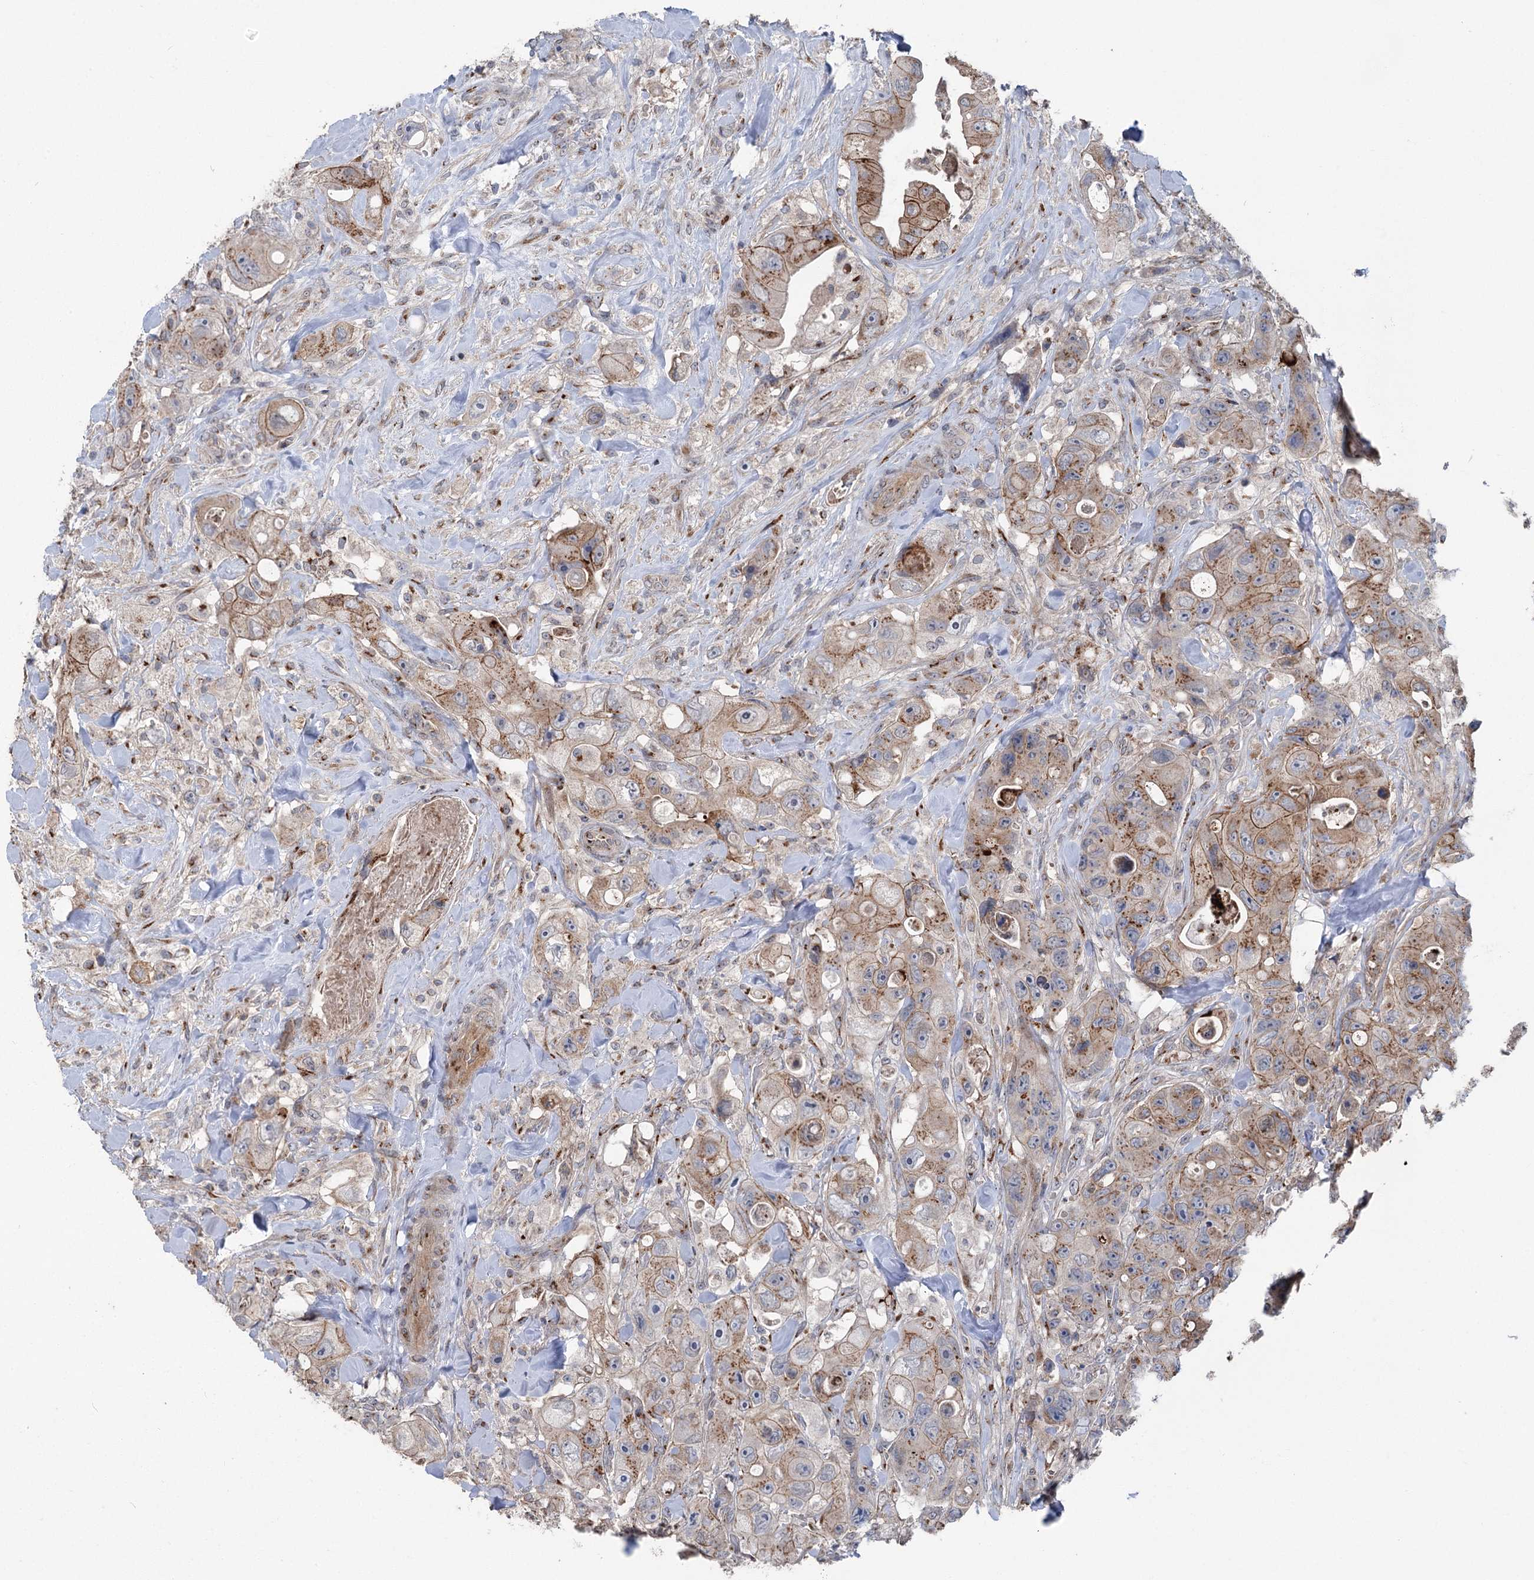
{"staining": {"intensity": "moderate", "quantity": ">75%", "location": "cytoplasmic/membranous"}, "tissue": "colorectal cancer", "cell_type": "Tumor cells", "image_type": "cancer", "snomed": [{"axis": "morphology", "description": "Adenocarcinoma, NOS"}, {"axis": "topography", "description": "Colon"}], "caption": "Tumor cells display medium levels of moderate cytoplasmic/membranous expression in approximately >75% of cells in adenocarcinoma (colorectal). (DAB IHC, brown staining for protein, blue staining for nuclei).", "gene": "ITIH5", "patient": {"sex": "female", "age": 46}}